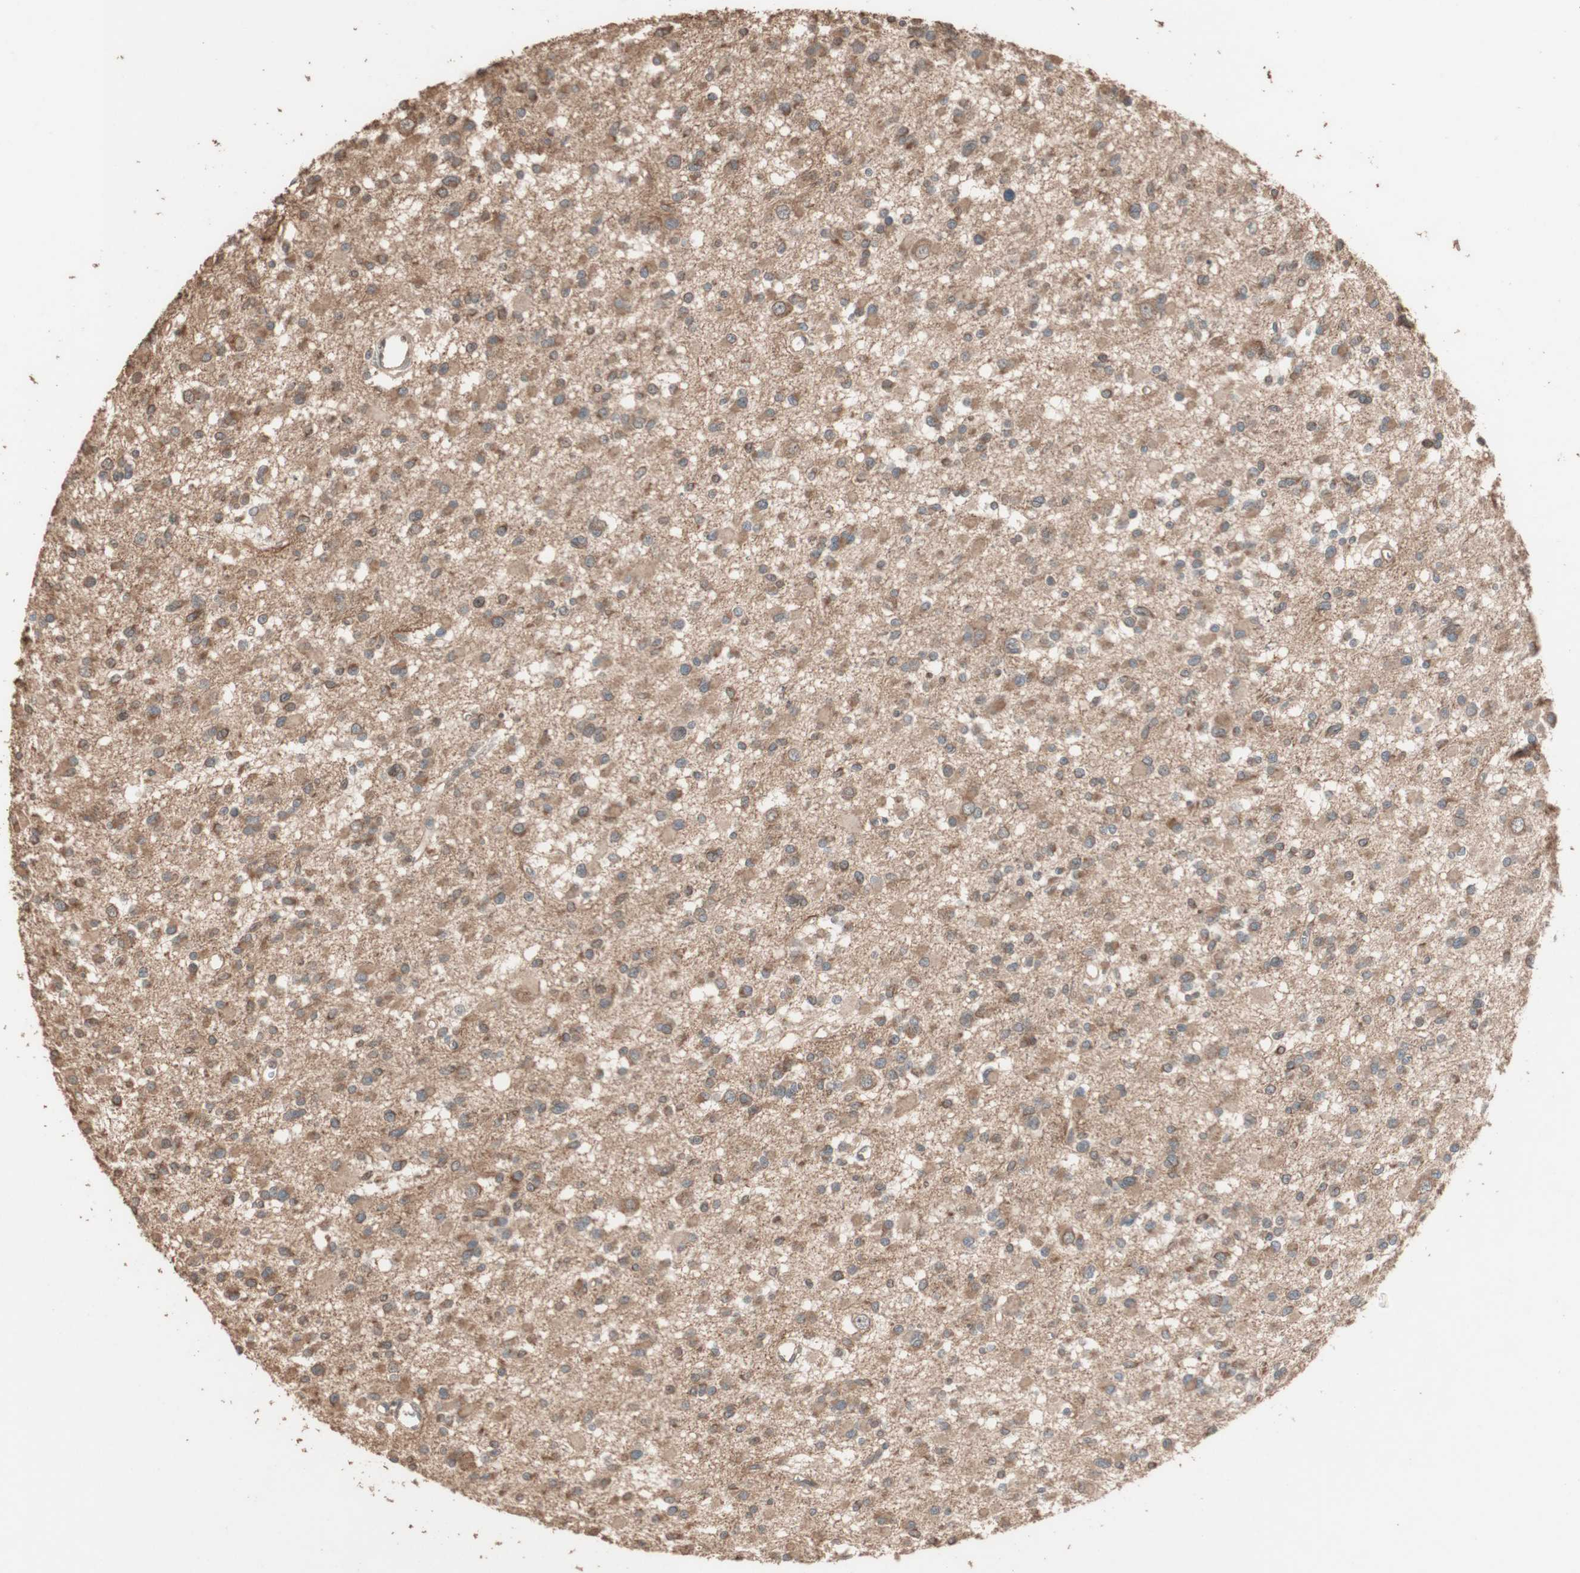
{"staining": {"intensity": "moderate", "quantity": ">75%", "location": "cytoplasmic/membranous"}, "tissue": "glioma", "cell_type": "Tumor cells", "image_type": "cancer", "snomed": [{"axis": "morphology", "description": "Glioma, malignant, Low grade"}, {"axis": "topography", "description": "Brain"}], "caption": "Protein analysis of glioma tissue shows moderate cytoplasmic/membranous expression in about >75% of tumor cells.", "gene": "USP20", "patient": {"sex": "female", "age": 22}}